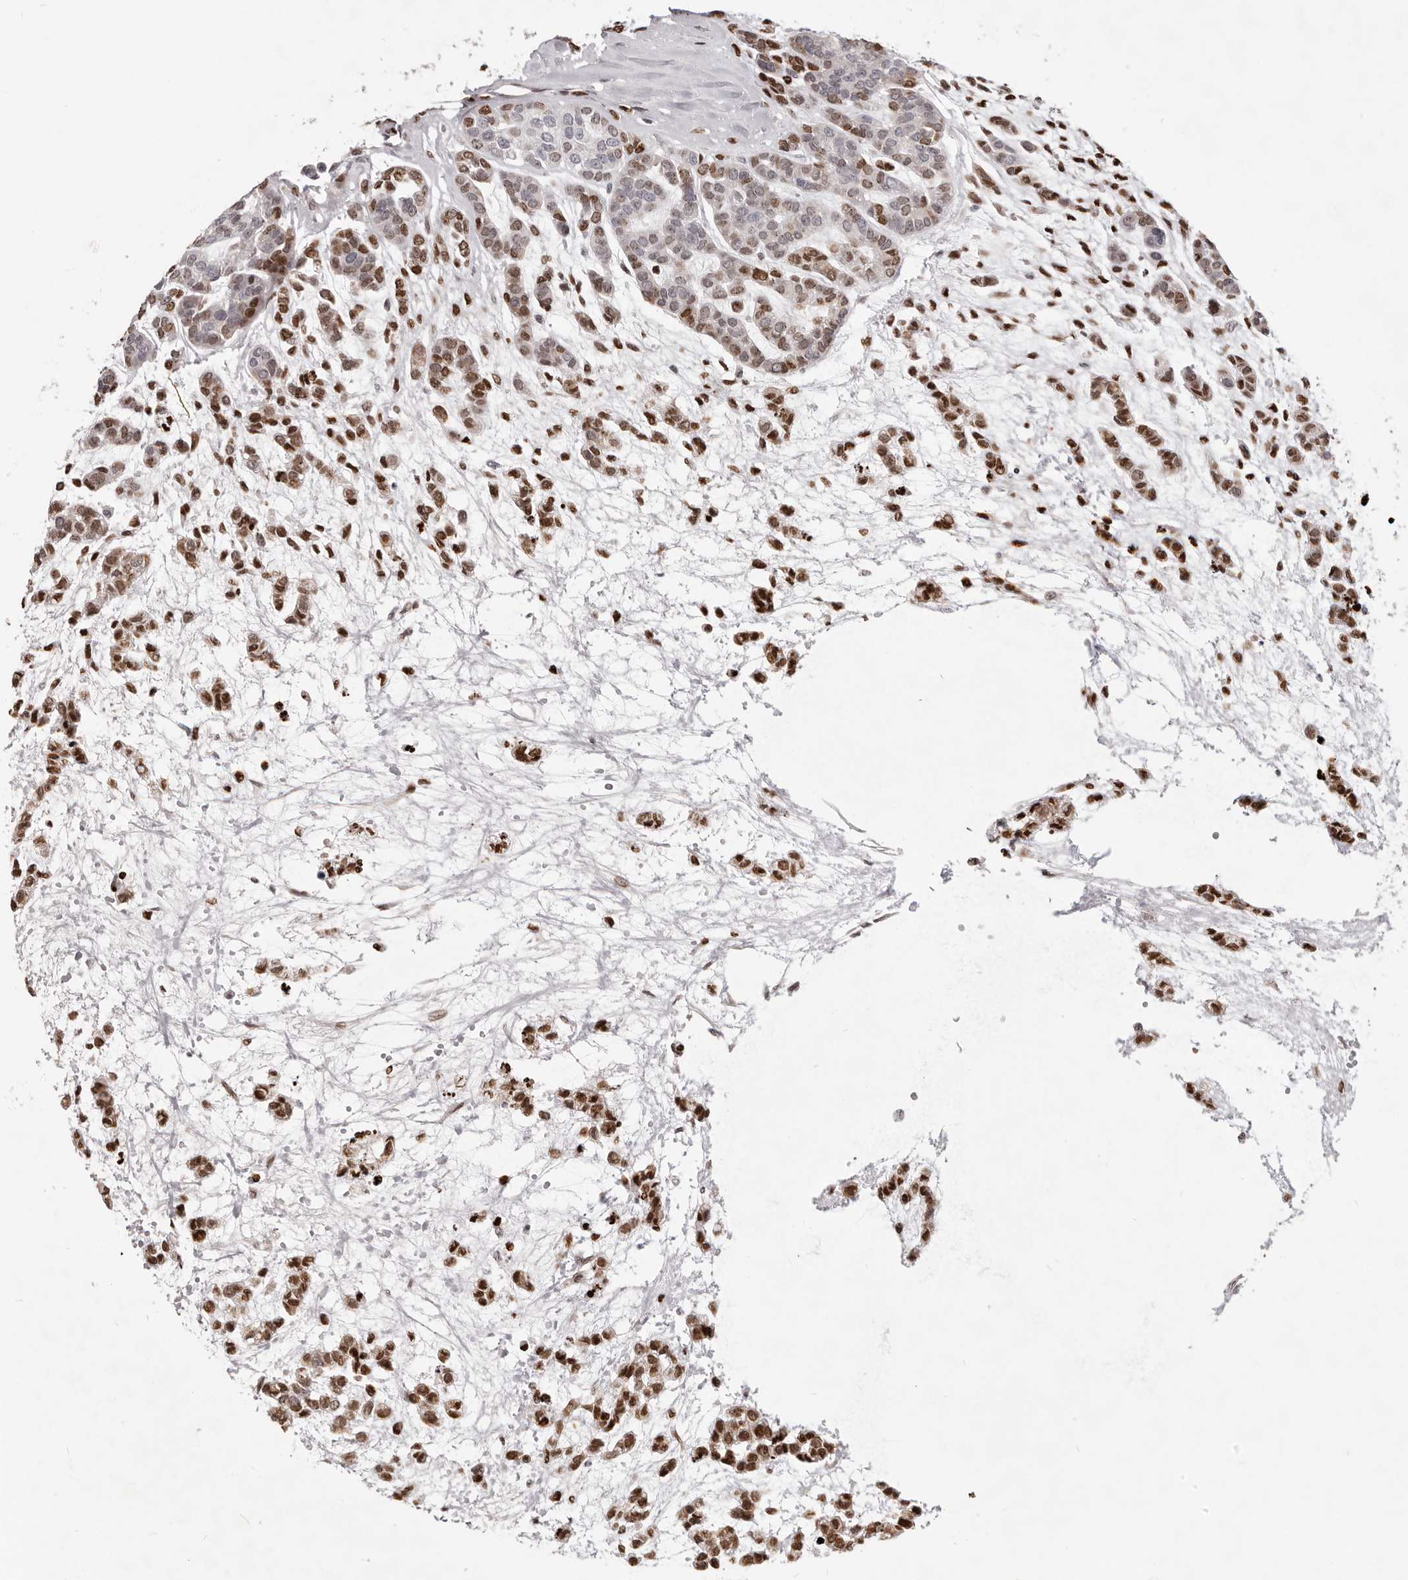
{"staining": {"intensity": "strong", "quantity": "25%-75%", "location": "nuclear"}, "tissue": "head and neck cancer", "cell_type": "Tumor cells", "image_type": "cancer", "snomed": [{"axis": "morphology", "description": "Adenocarcinoma, NOS"}, {"axis": "morphology", "description": "Adenoma, NOS"}, {"axis": "topography", "description": "Head-Neck"}], "caption": "Head and neck cancer stained with IHC exhibits strong nuclear expression in approximately 25%-75% of tumor cells.", "gene": "SRP19", "patient": {"sex": "female", "age": 55}}